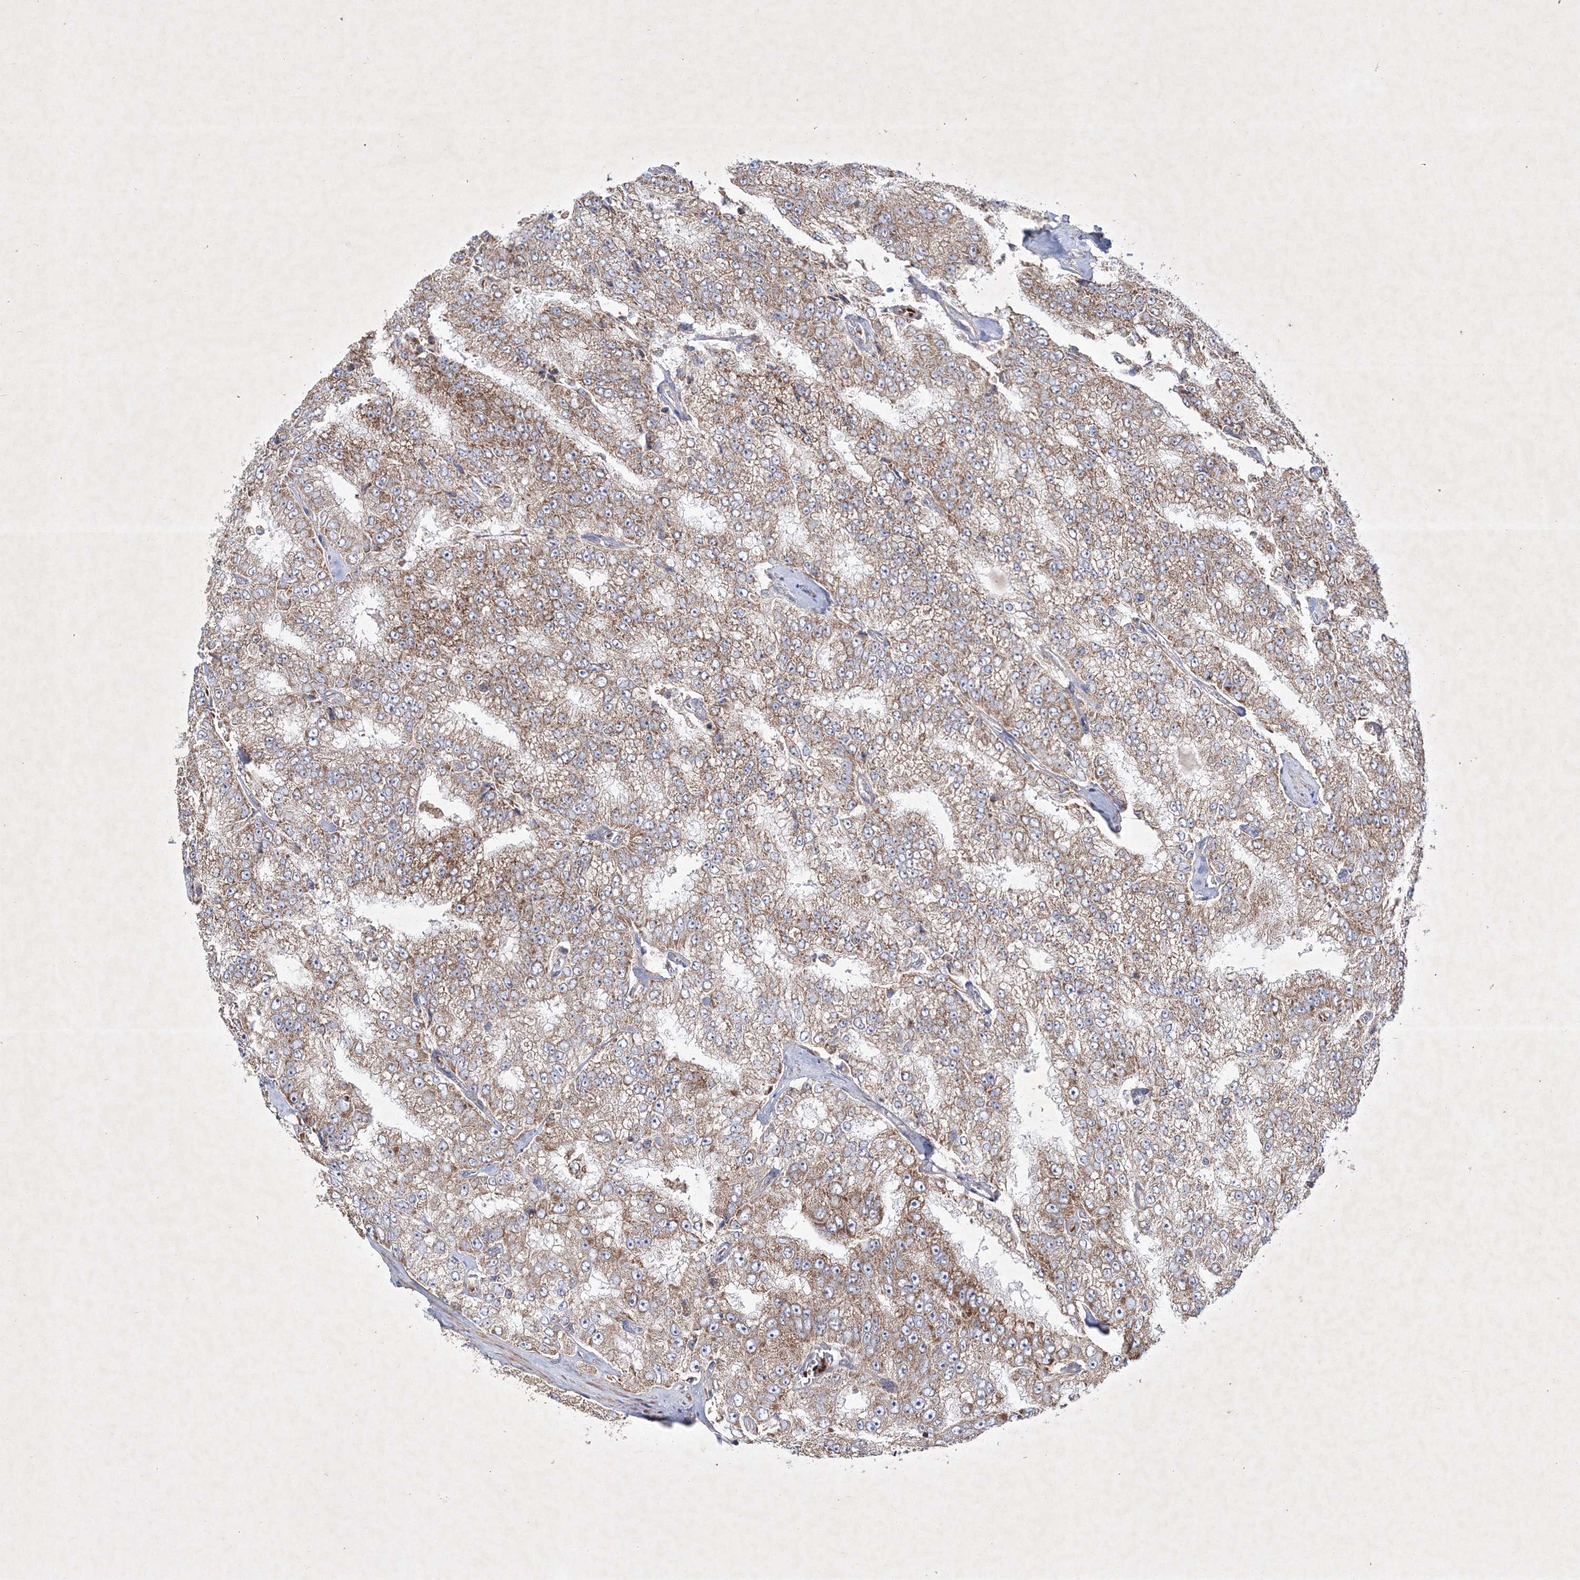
{"staining": {"intensity": "moderate", "quantity": ">75%", "location": "cytoplasmic/membranous"}, "tissue": "prostate cancer", "cell_type": "Tumor cells", "image_type": "cancer", "snomed": [{"axis": "morphology", "description": "Adenocarcinoma, High grade"}, {"axis": "topography", "description": "Prostate"}], "caption": "A photomicrograph of human prostate cancer stained for a protein shows moderate cytoplasmic/membranous brown staining in tumor cells.", "gene": "OPA1", "patient": {"sex": "male", "age": 58}}